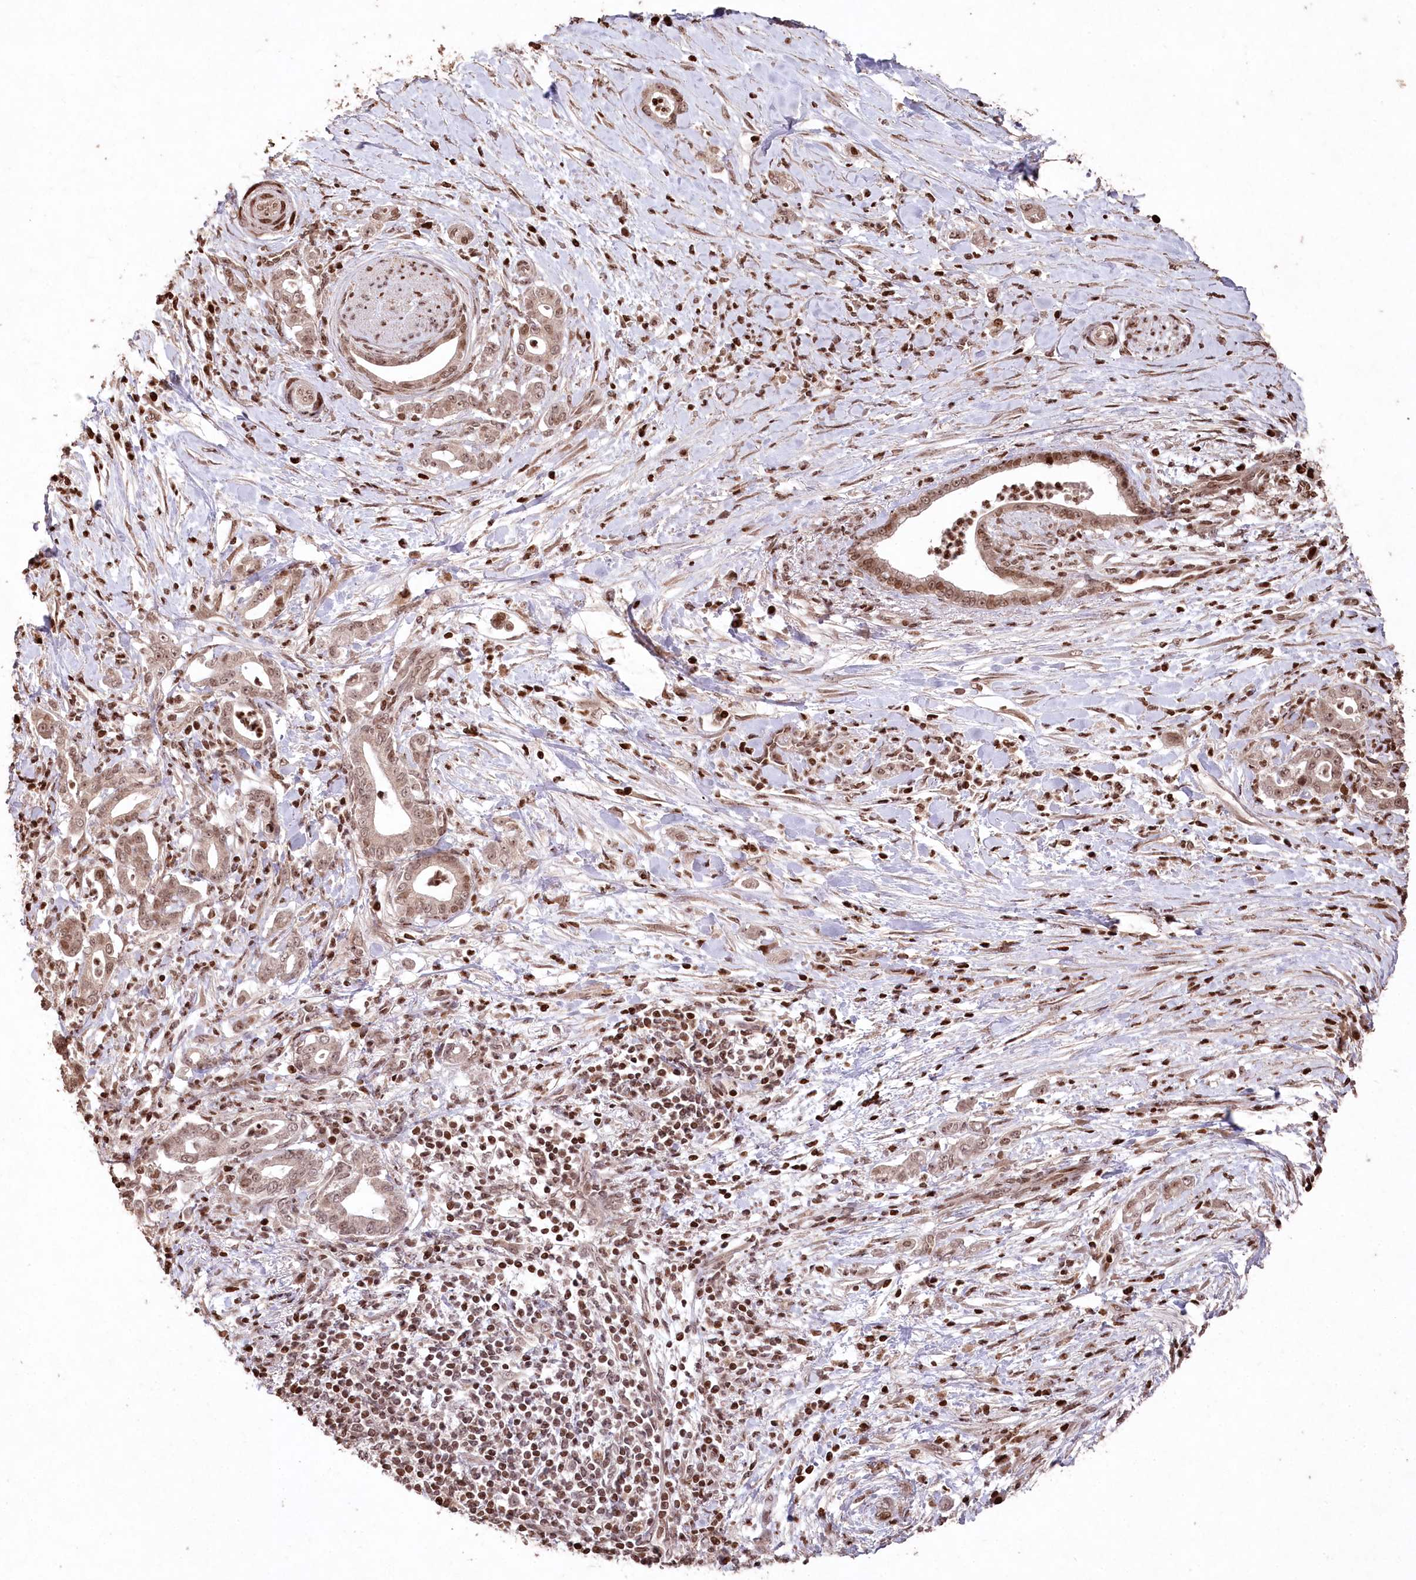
{"staining": {"intensity": "moderate", "quantity": ">75%", "location": "nuclear"}, "tissue": "pancreatic cancer", "cell_type": "Tumor cells", "image_type": "cancer", "snomed": [{"axis": "morphology", "description": "Adenocarcinoma, NOS"}, {"axis": "topography", "description": "Pancreas"}], "caption": "Immunohistochemical staining of human pancreatic adenocarcinoma demonstrates medium levels of moderate nuclear protein staining in approximately >75% of tumor cells. The staining is performed using DAB (3,3'-diaminobenzidine) brown chromogen to label protein expression. The nuclei are counter-stained blue using hematoxylin.", "gene": "CCSER2", "patient": {"sex": "female", "age": 55}}